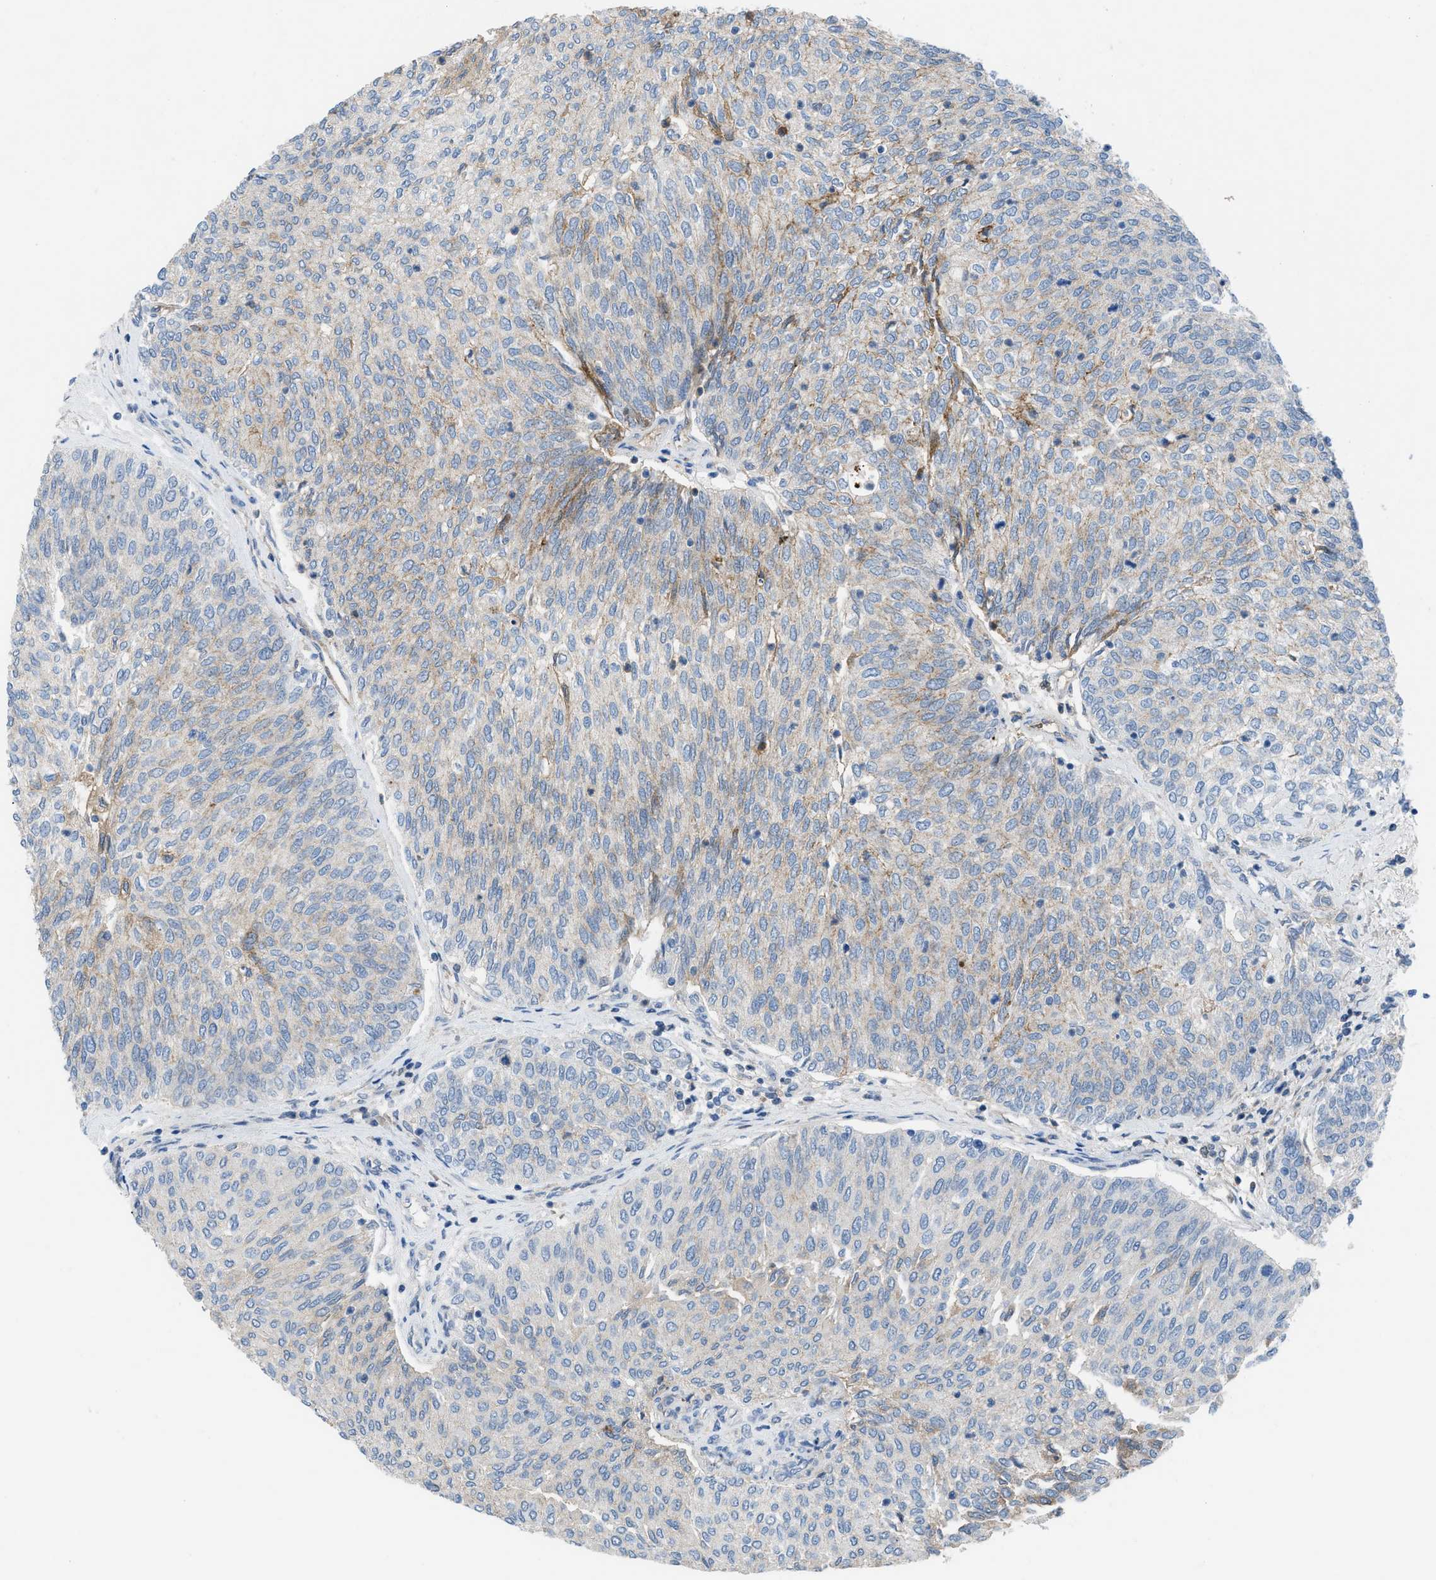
{"staining": {"intensity": "moderate", "quantity": "<25%", "location": "cytoplasmic/membranous"}, "tissue": "urothelial cancer", "cell_type": "Tumor cells", "image_type": "cancer", "snomed": [{"axis": "morphology", "description": "Urothelial carcinoma, Low grade"}, {"axis": "topography", "description": "Urinary bladder"}], "caption": "High-magnification brightfield microscopy of low-grade urothelial carcinoma stained with DAB (3,3'-diaminobenzidine) (brown) and counterstained with hematoxylin (blue). tumor cells exhibit moderate cytoplasmic/membranous expression is present in about<25% of cells.", "gene": "HPX", "patient": {"sex": "female", "age": 79}}